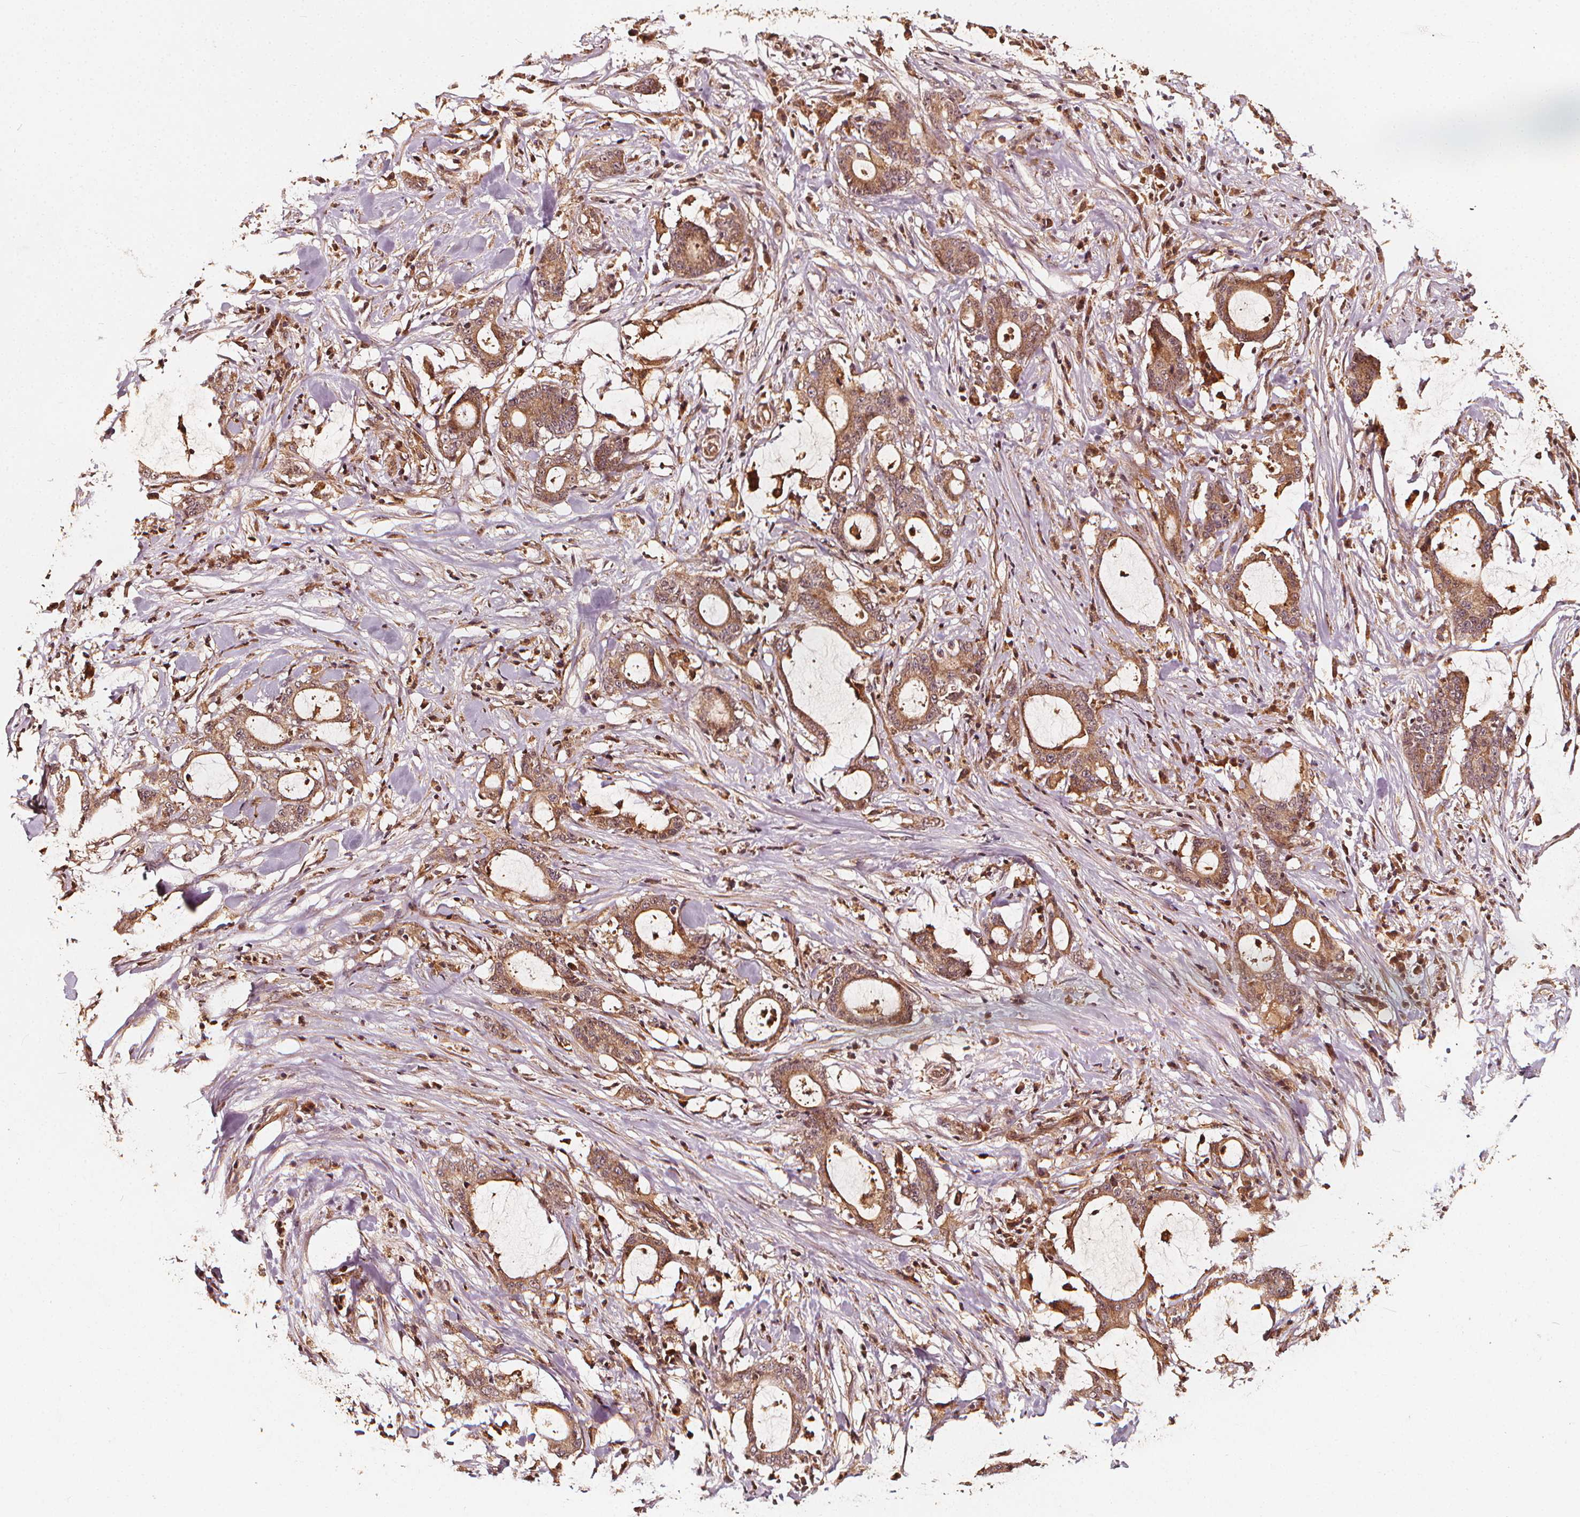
{"staining": {"intensity": "weak", "quantity": ">75%", "location": "cytoplasmic/membranous"}, "tissue": "stomach cancer", "cell_type": "Tumor cells", "image_type": "cancer", "snomed": [{"axis": "morphology", "description": "Adenocarcinoma, NOS"}, {"axis": "topography", "description": "Stomach, upper"}], "caption": "This photomicrograph exhibits stomach adenocarcinoma stained with immunohistochemistry to label a protein in brown. The cytoplasmic/membranous of tumor cells show weak positivity for the protein. Nuclei are counter-stained blue.", "gene": "NPC1", "patient": {"sex": "male", "age": 68}}